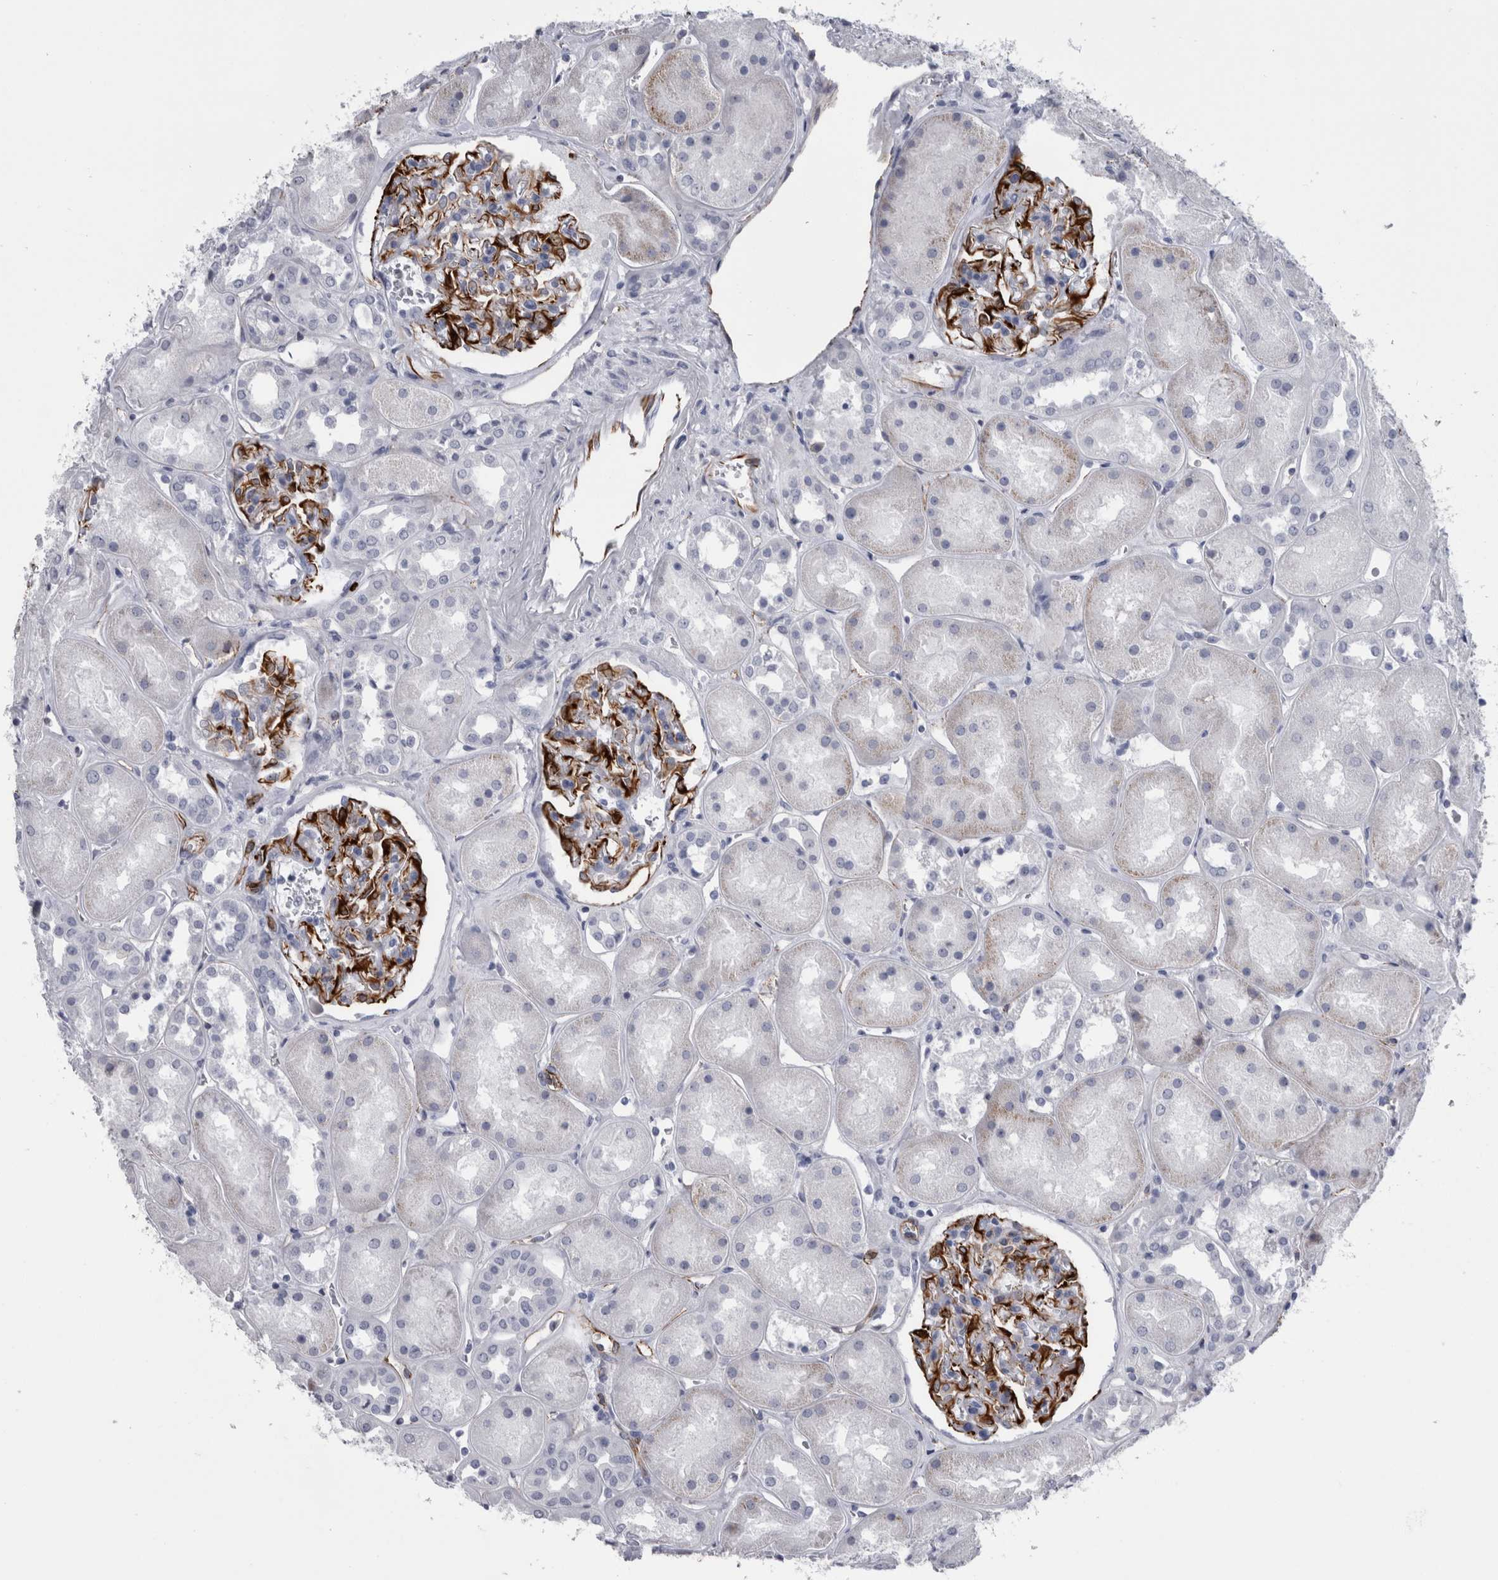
{"staining": {"intensity": "strong", "quantity": "25%-75%", "location": "cytoplasmic/membranous"}, "tissue": "kidney", "cell_type": "Cells in glomeruli", "image_type": "normal", "snomed": [{"axis": "morphology", "description": "Normal tissue, NOS"}, {"axis": "topography", "description": "Kidney"}], "caption": "DAB immunohistochemical staining of normal kidney demonstrates strong cytoplasmic/membranous protein positivity in approximately 25%-75% of cells in glomeruli. (DAB IHC, brown staining for protein, blue staining for nuclei).", "gene": "VWDE", "patient": {"sex": "male", "age": 70}}